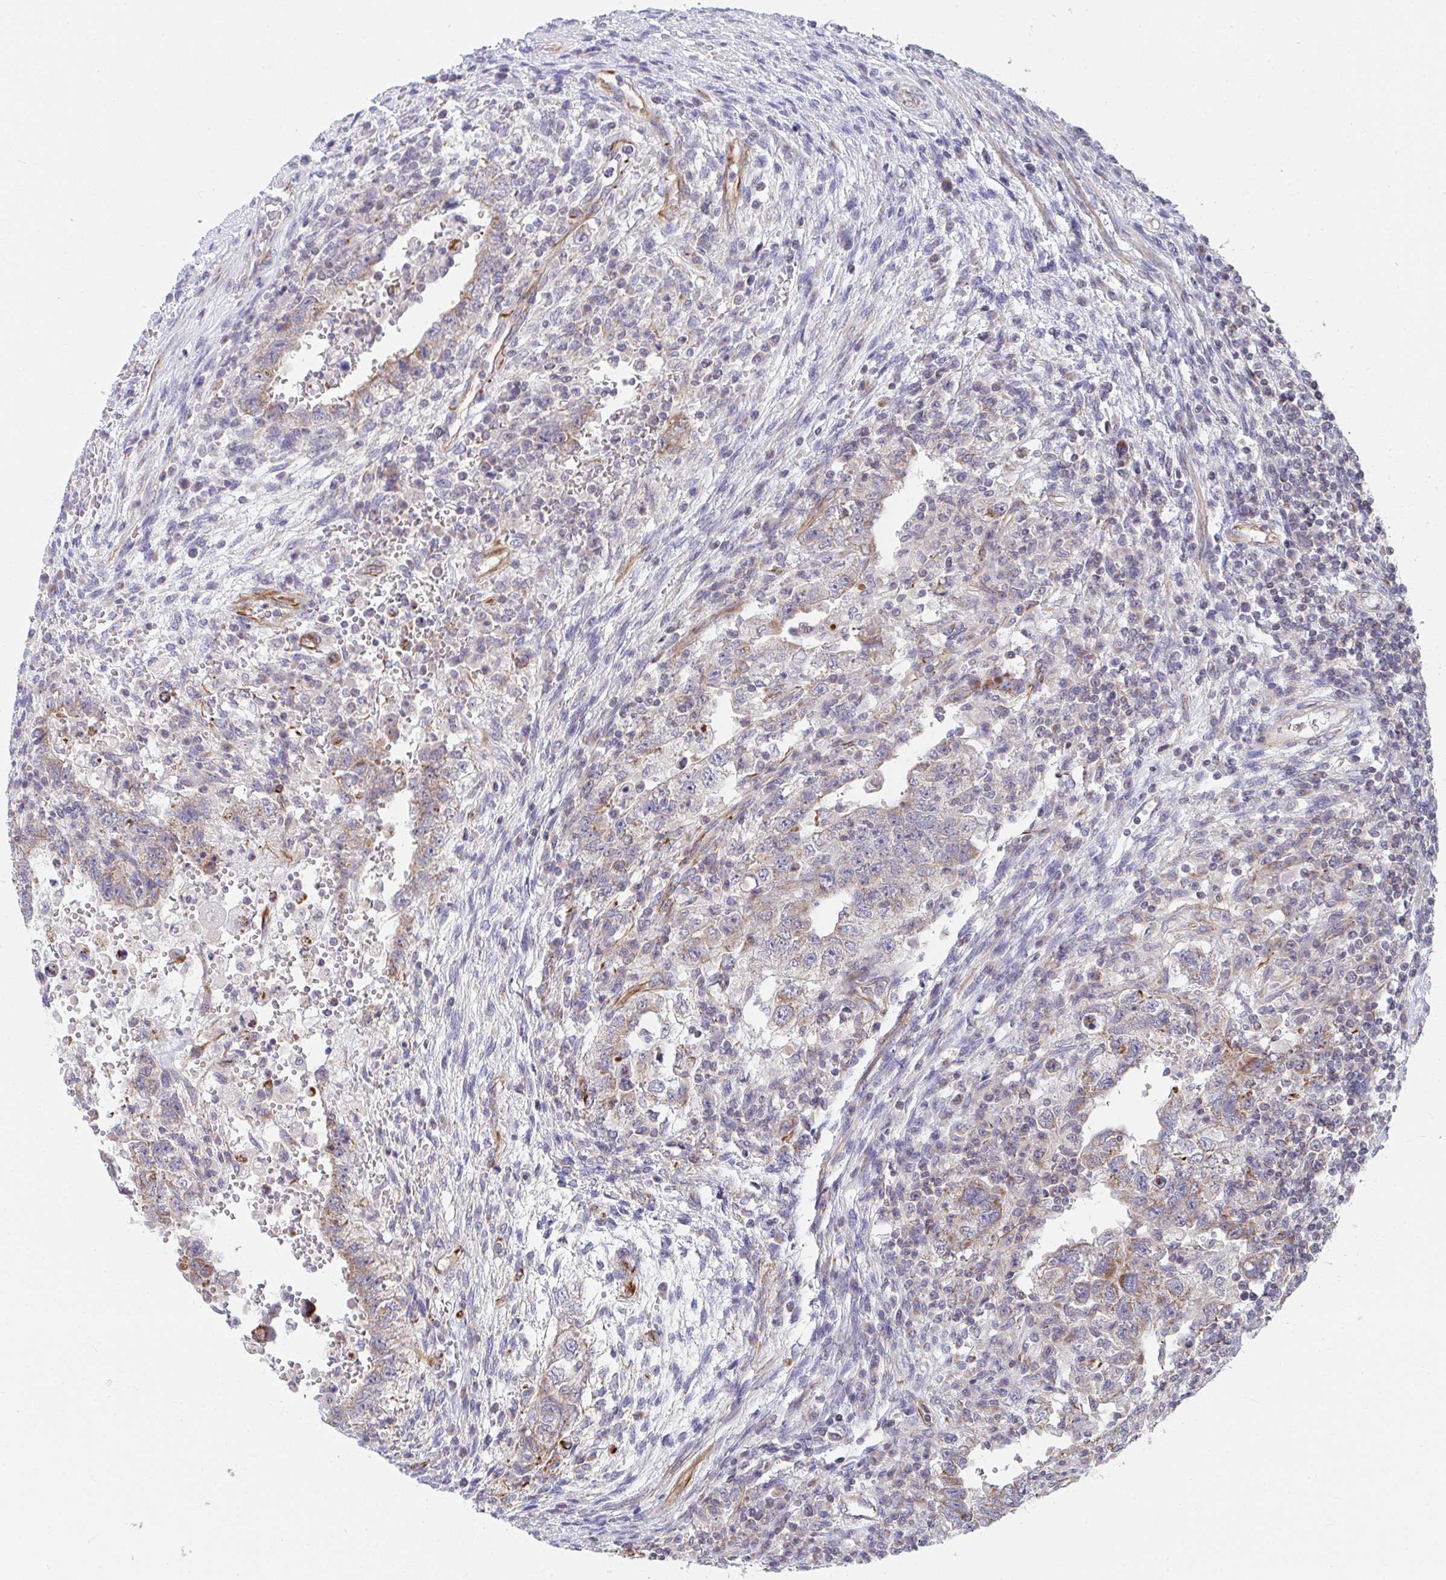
{"staining": {"intensity": "weak", "quantity": ">75%", "location": "cytoplasmic/membranous"}, "tissue": "testis cancer", "cell_type": "Tumor cells", "image_type": "cancer", "snomed": [{"axis": "morphology", "description": "Carcinoma, Embryonal, NOS"}, {"axis": "topography", "description": "Testis"}], "caption": "Immunohistochemistry (IHC) (DAB) staining of testis cancer (embryonal carcinoma) demonstrates weak cytoplasmic/membranous protein expression in about >75% of tumor cells.", "gene": "EIF1AD", "patient": {"sex": "male", "age": 26}}